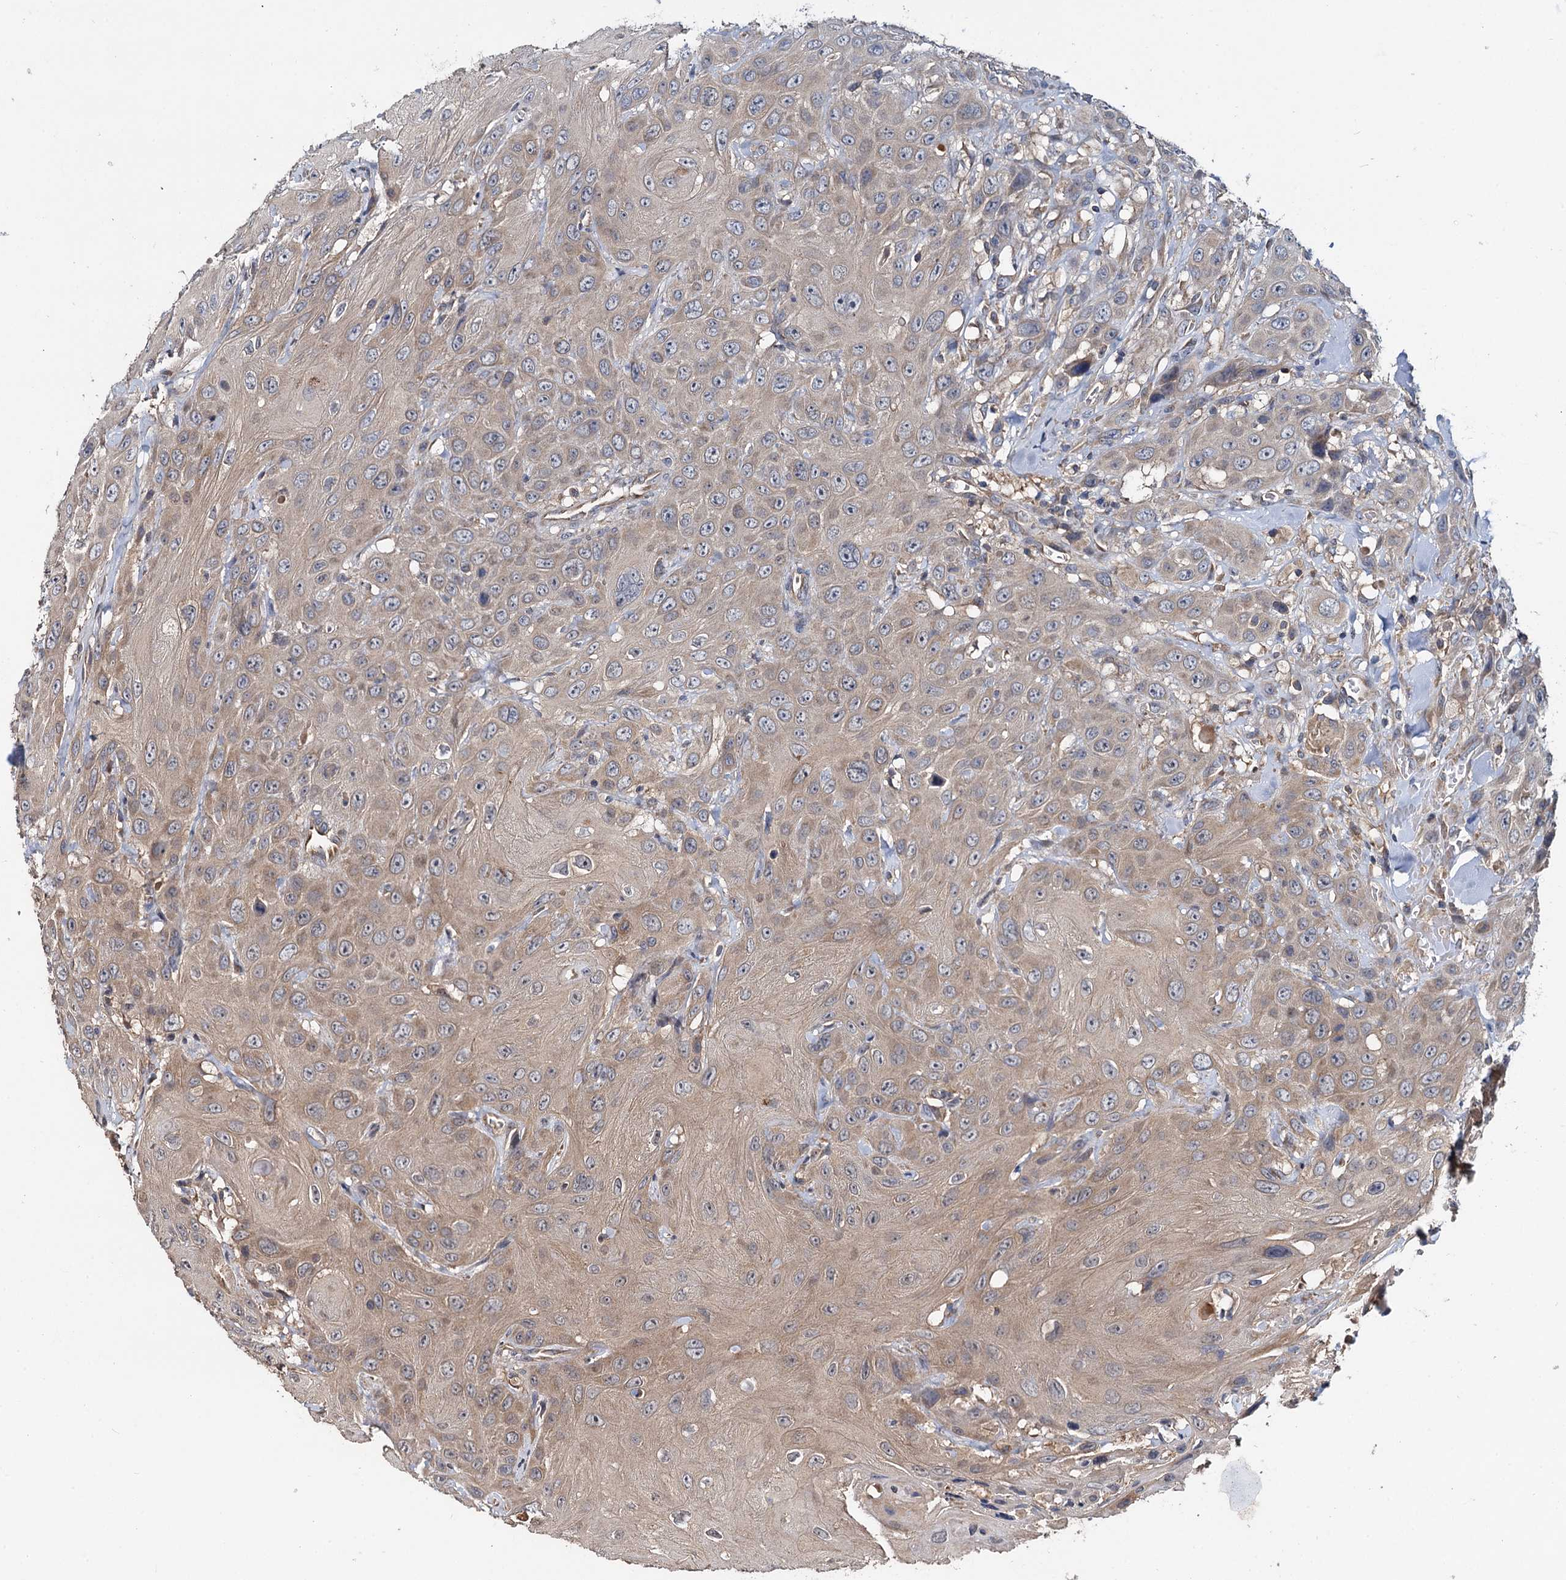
{"staining": {"intensity": "weak", "quantity": ">75%", "location": "cytoplasmic/membranous"}, "tissue": "head and neck cancer", "cell_type": "Tumor cells", "image_type": "cancer", "snomed": [{"axis": "morphology", "description": "Squamous cell carcinoma, NOS"}, {"axis": "topography", "description": "Head-Neck"}], "caption": "The histopathology image displays a brown stain indicating the presence of a protein in the cytoplasmic/membranous of tumor cells in head and neck cancer.", "gene": "CEP192", "patient": {"sex": "male", "age": 81}}